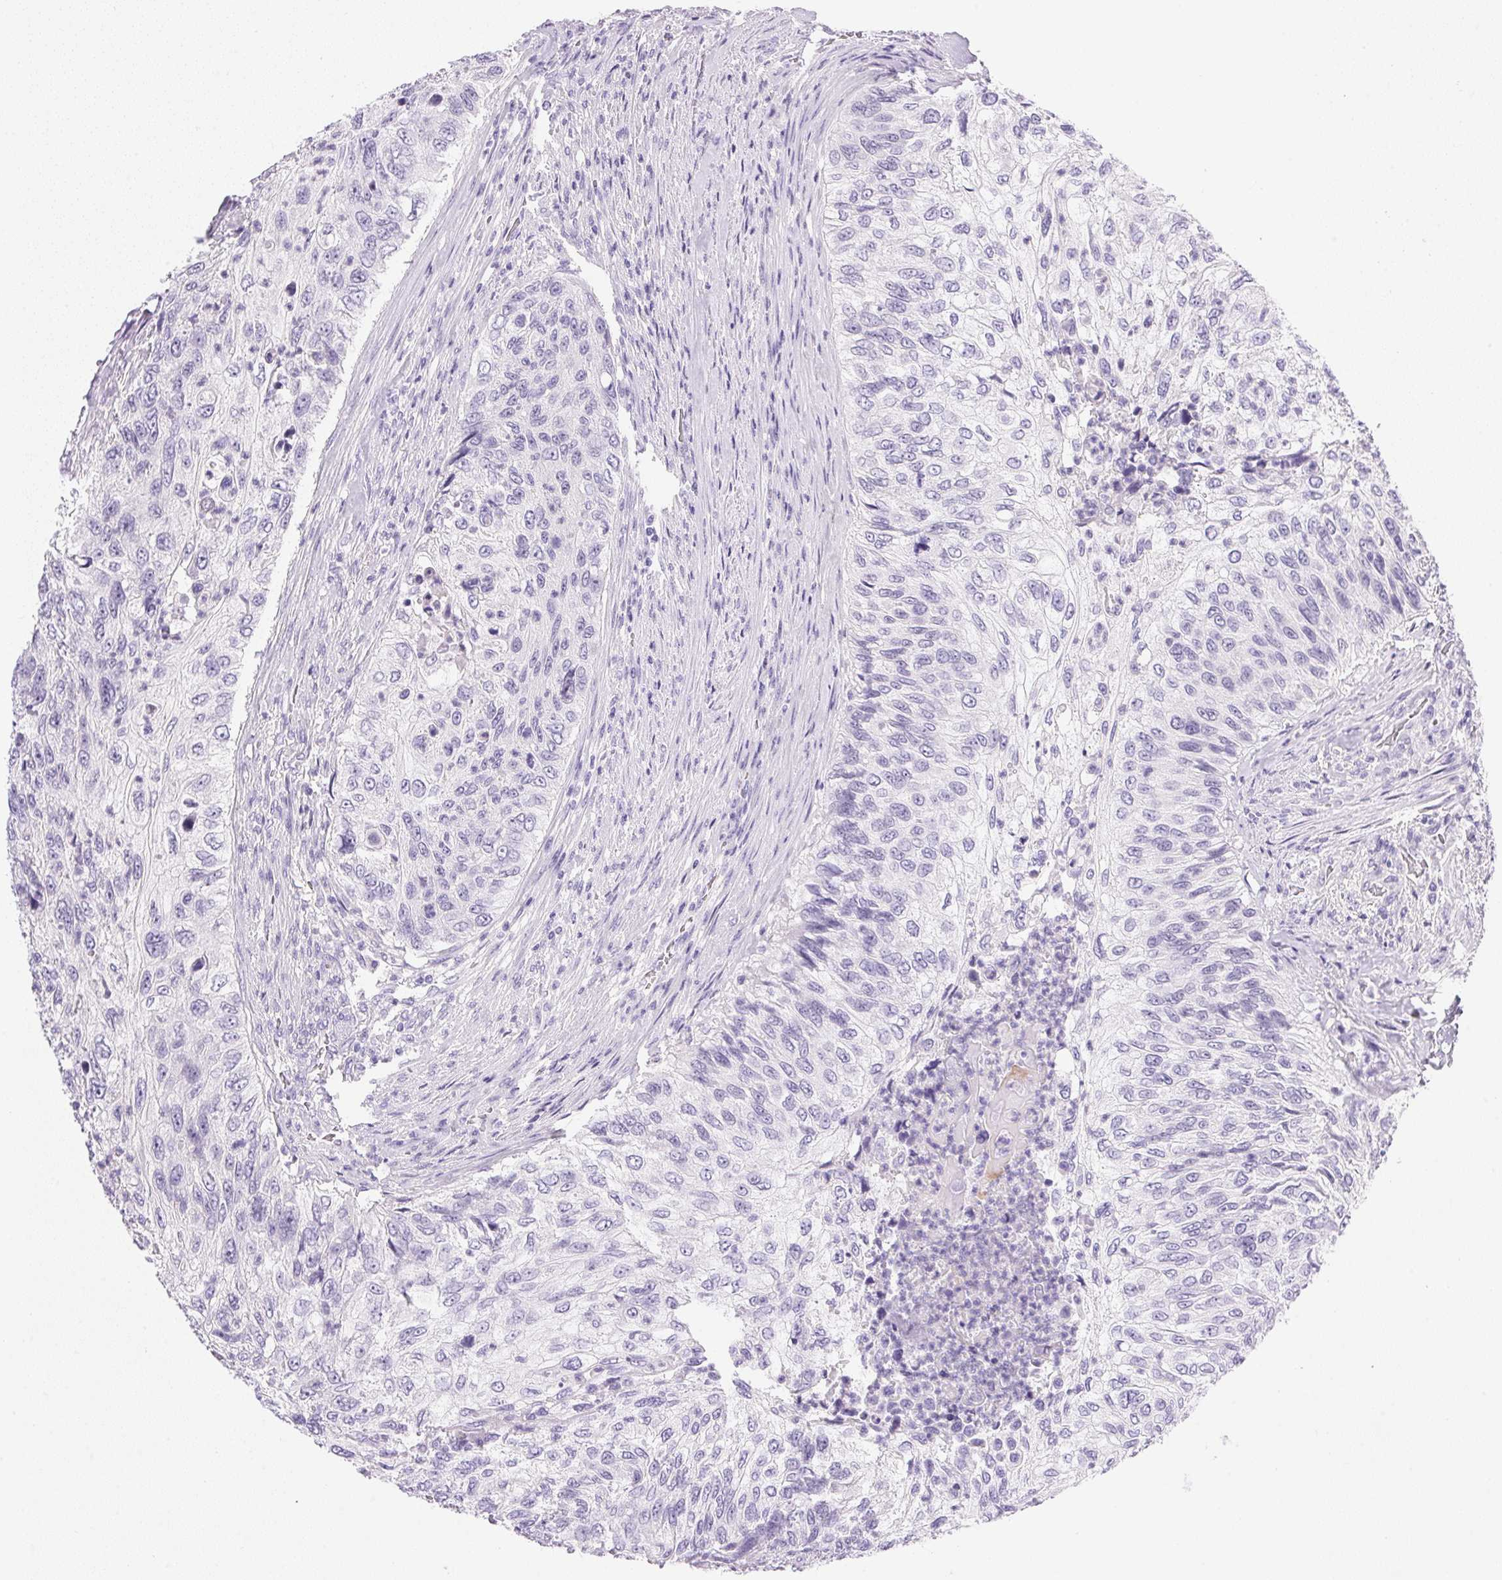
{"staining": {"intensity": "negative", "quantity": "none", "location": "none"}, "tissue": "urothelial cancer", "cell_type": "Tumor cells", "image_type": "cancer", "snomed": [{"axis": "morphology", "description": "Urothelial carcinoma, High grade"}, {"axis": "topography", "description": "Urinary bladder"}], "caption": "Tumor cells show no significant expression in urothelial cancer.", "gene": "ATP6V0A4", "patient": {"sex": "female", "age": 60}}